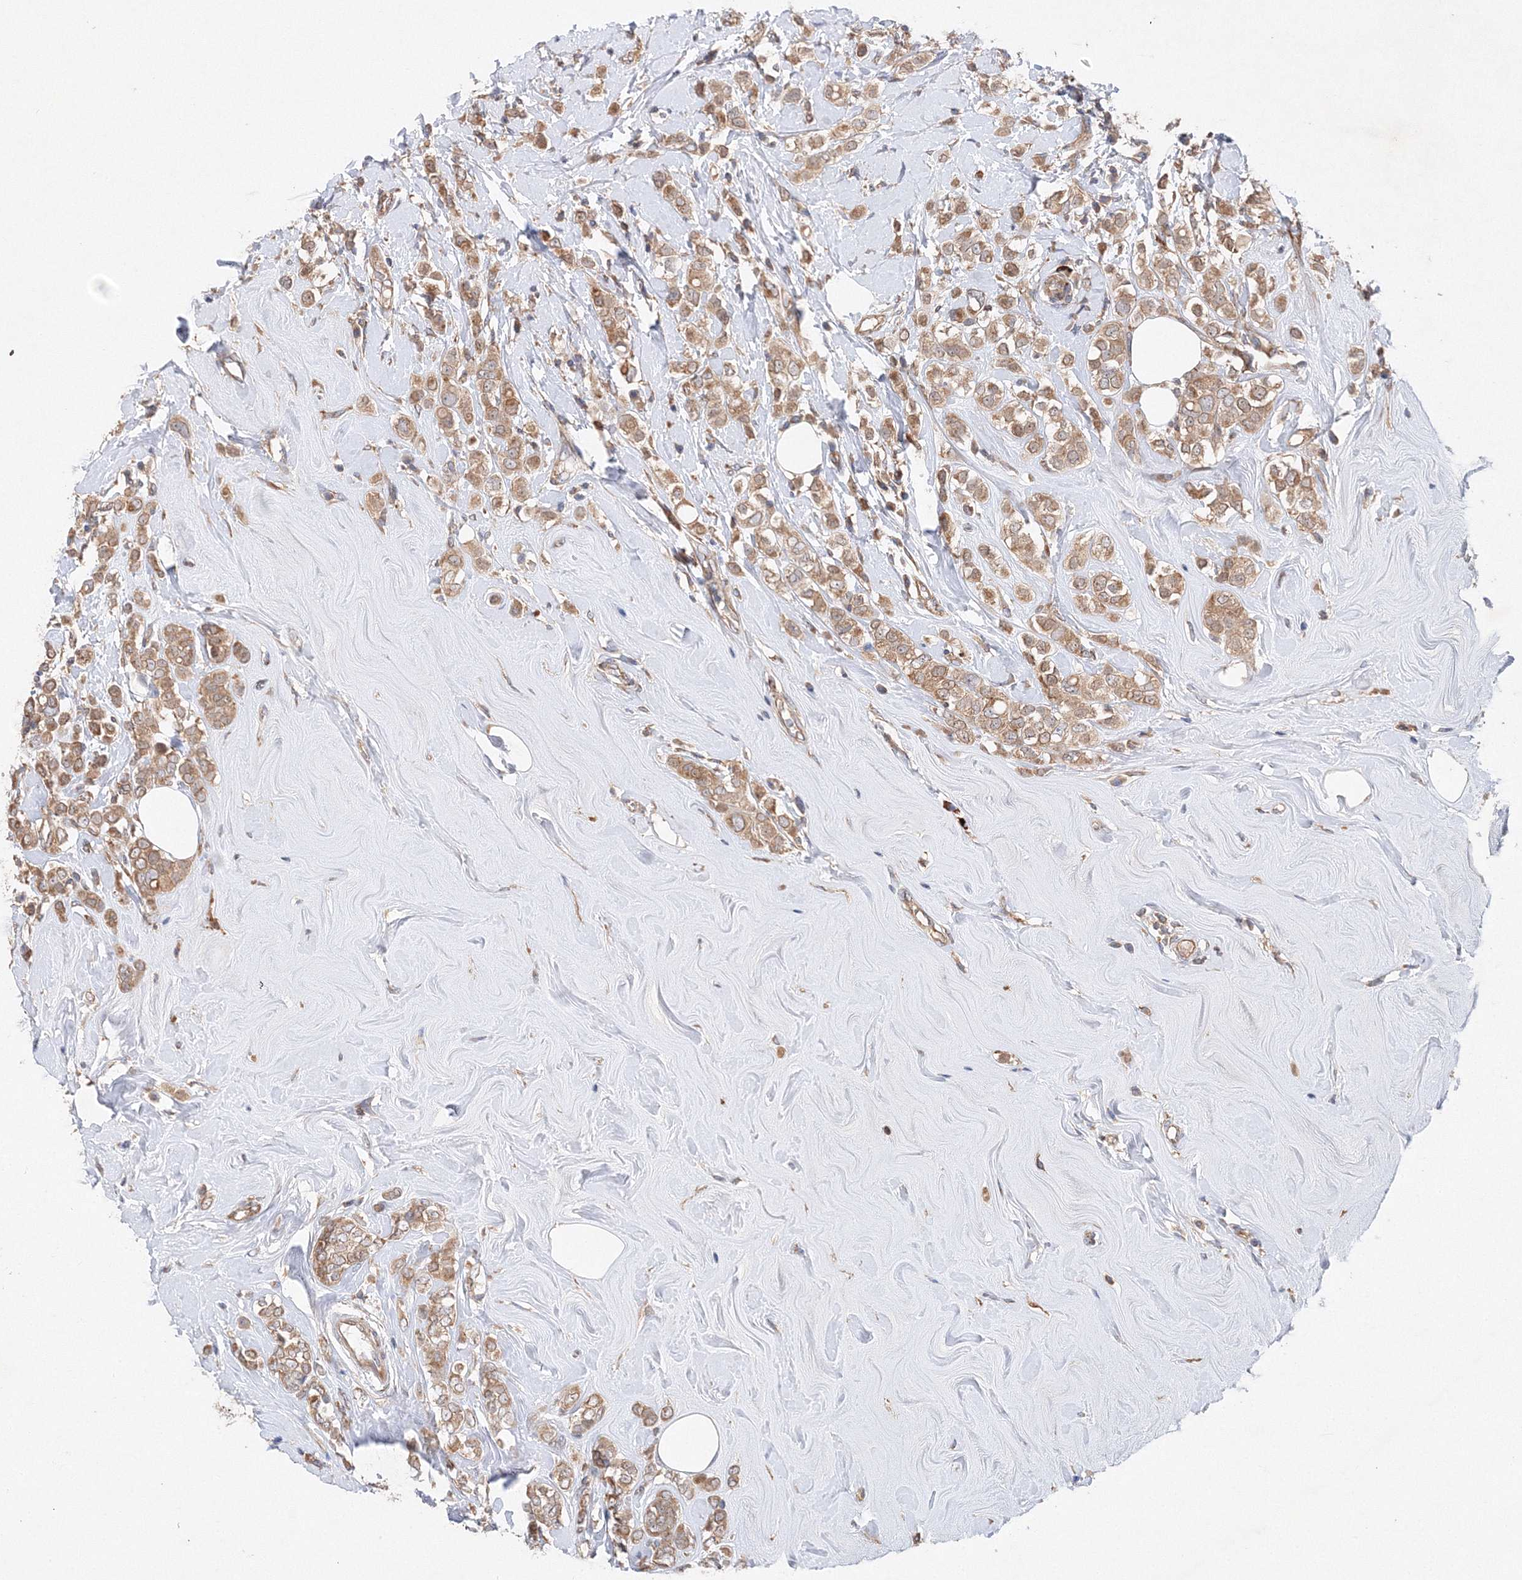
{"staining": {"intensity": "moderate", "quantity": ">75%", "location": "cytoplasmic/membranous"}, "tissue": "breast cancer", "cell_type": "Tumor cells", "image_type": "cancer", "snomed": [{"axis": "morphology", "description": "Lobular carcinoma"}, {"axis": "topography", "description": "Breast"}], "caption": "DAB (3,3'-diaminobenzidine) immunohistochemical staining of human breast cancer (lobular carcinoma) shows moderate cytoplasmic/membranous protein positivity in about >75% of tumor cells. The staining was performed using DAB (3,3'-diaminobenzidine) to visualize the protein expression in brown, while the nuclei were stained in blue with hematoxylin (Magnification: 20x).", "gene": "SLC36A1", "patient": {"sex": "female", "age": 47}}